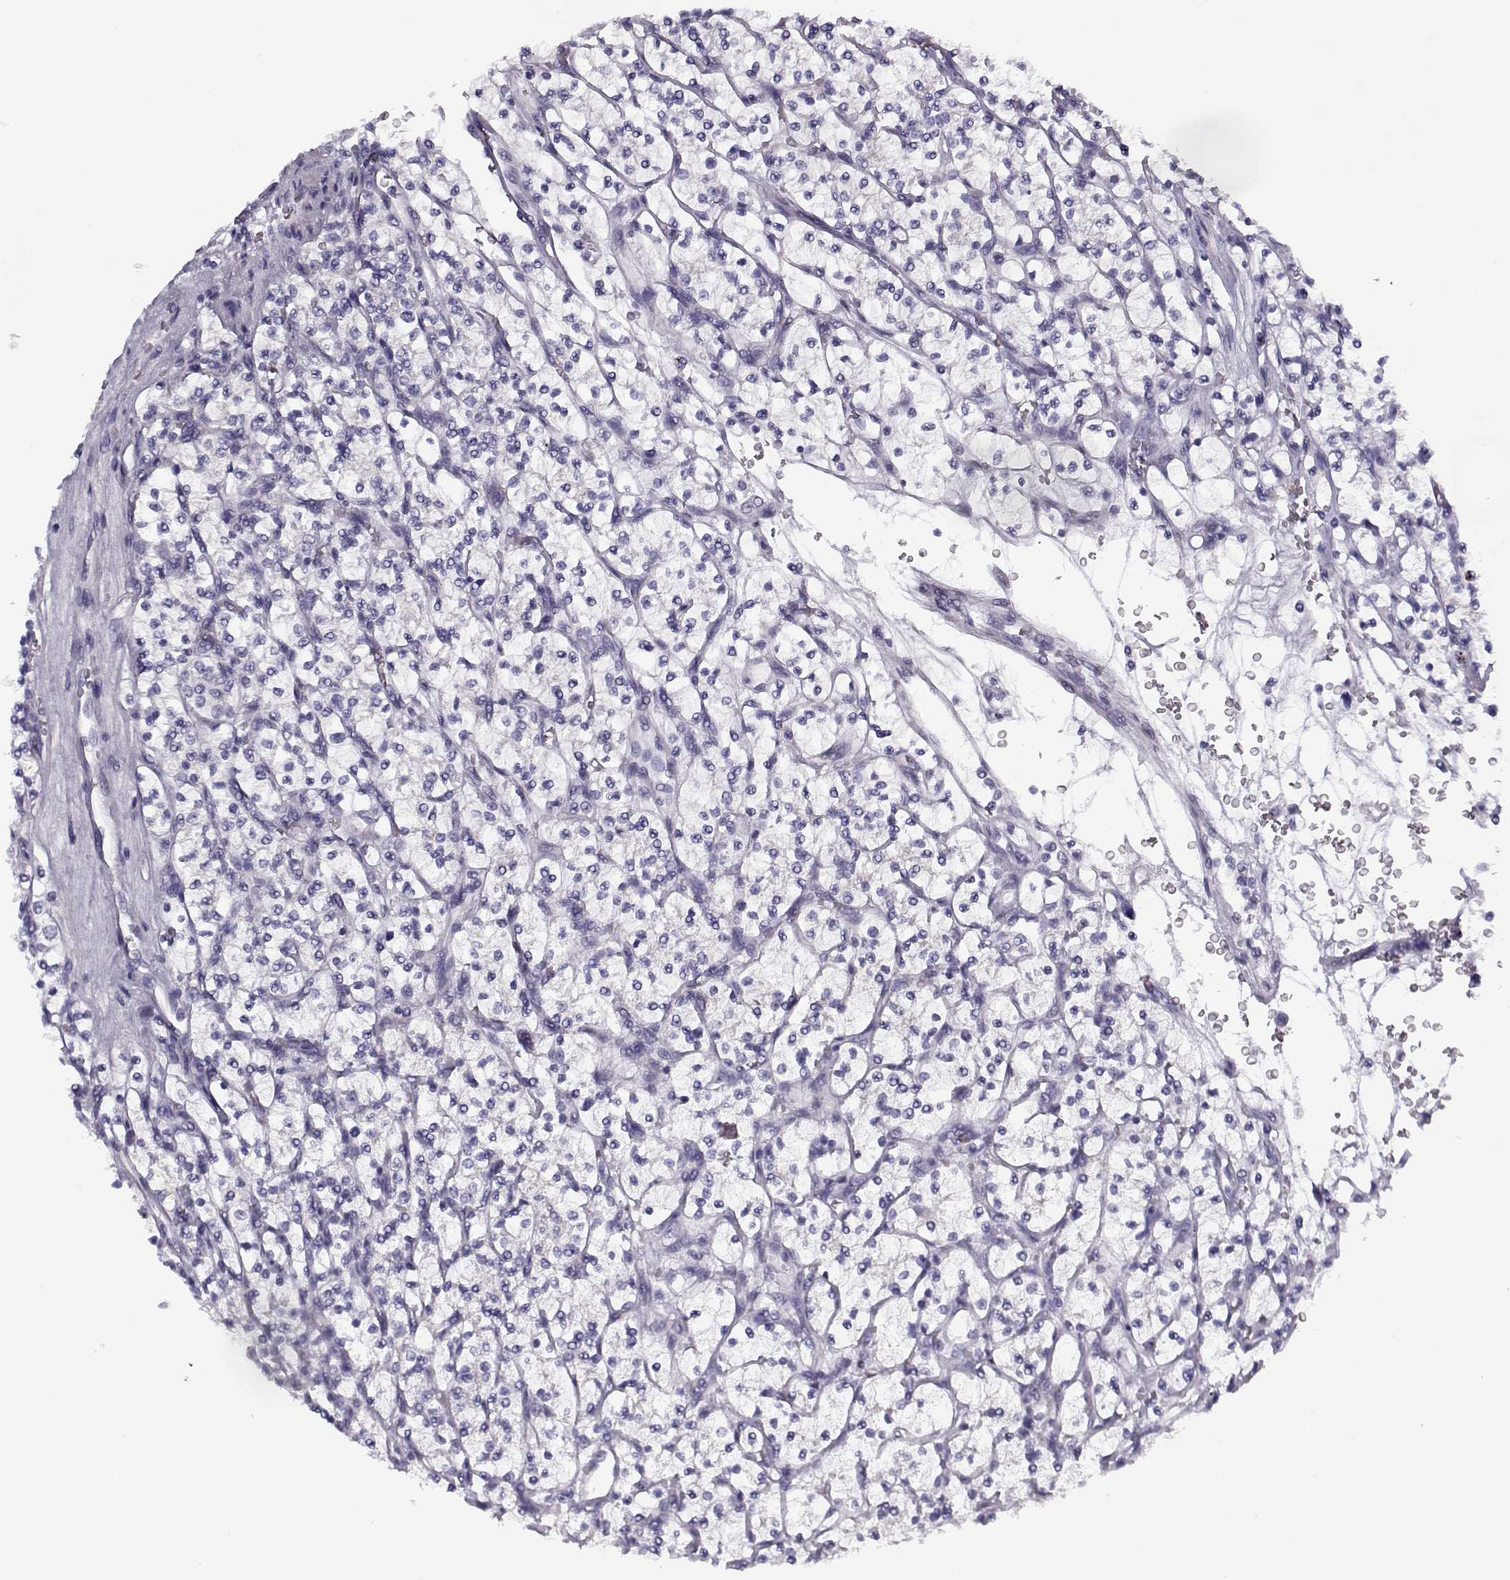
{"staining": {"intensity": "negative", "quantity": "none", "location": "none"}, "tissue": "renal cancer", "cell_type": "Tumor cells", "image_type": "cancer", "snomed": [{"axis": "morphology", "description": "Adenocarcinoma, NOS"}, {"axis": "topography", "description": "Kidney"}], "caption": "Micrograph shows no significant protein staining in tumor cells of renal adenocarcinoma.", "gene": "CREB3L3", "patient": {"sex": "female", "age": 64}}